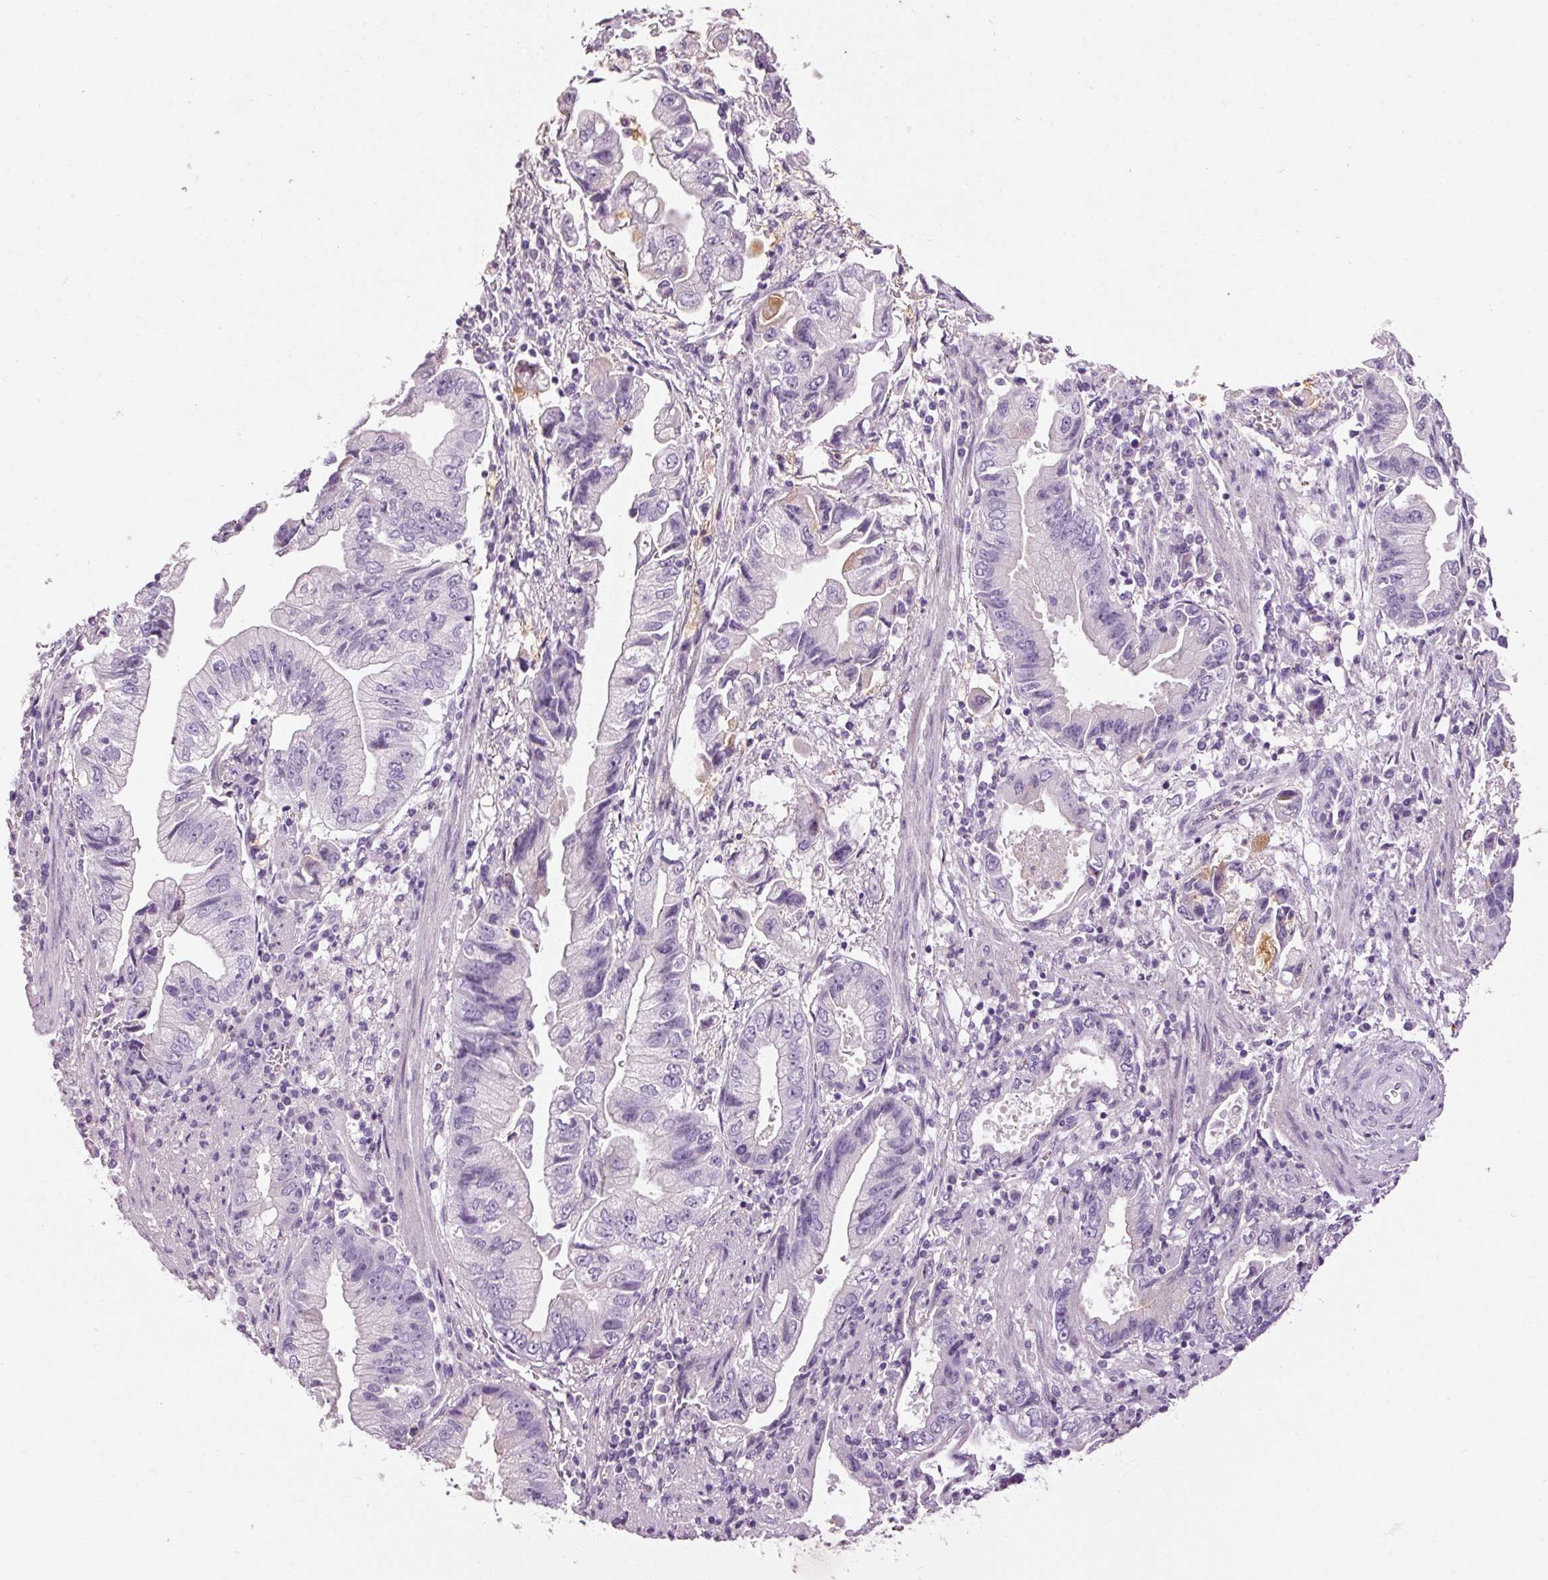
{"staining": {"intensity": "negative", "quantity": "none", "location": "none"}, "tissue": "stomach cancer", "cell_type": "Tumor cells", "image_type": "cancer", "snomed": [{"axis": "morphology", "description": "Adenocarcinoma, NOS"}, {"axis": "topography", "description": "Stomach"}], "caption": "IHC of stomach cancer demonstrates no staining in tumor cells.", "gene": "MUC5AC", "patient": {"sex": "male", "age": 62}}